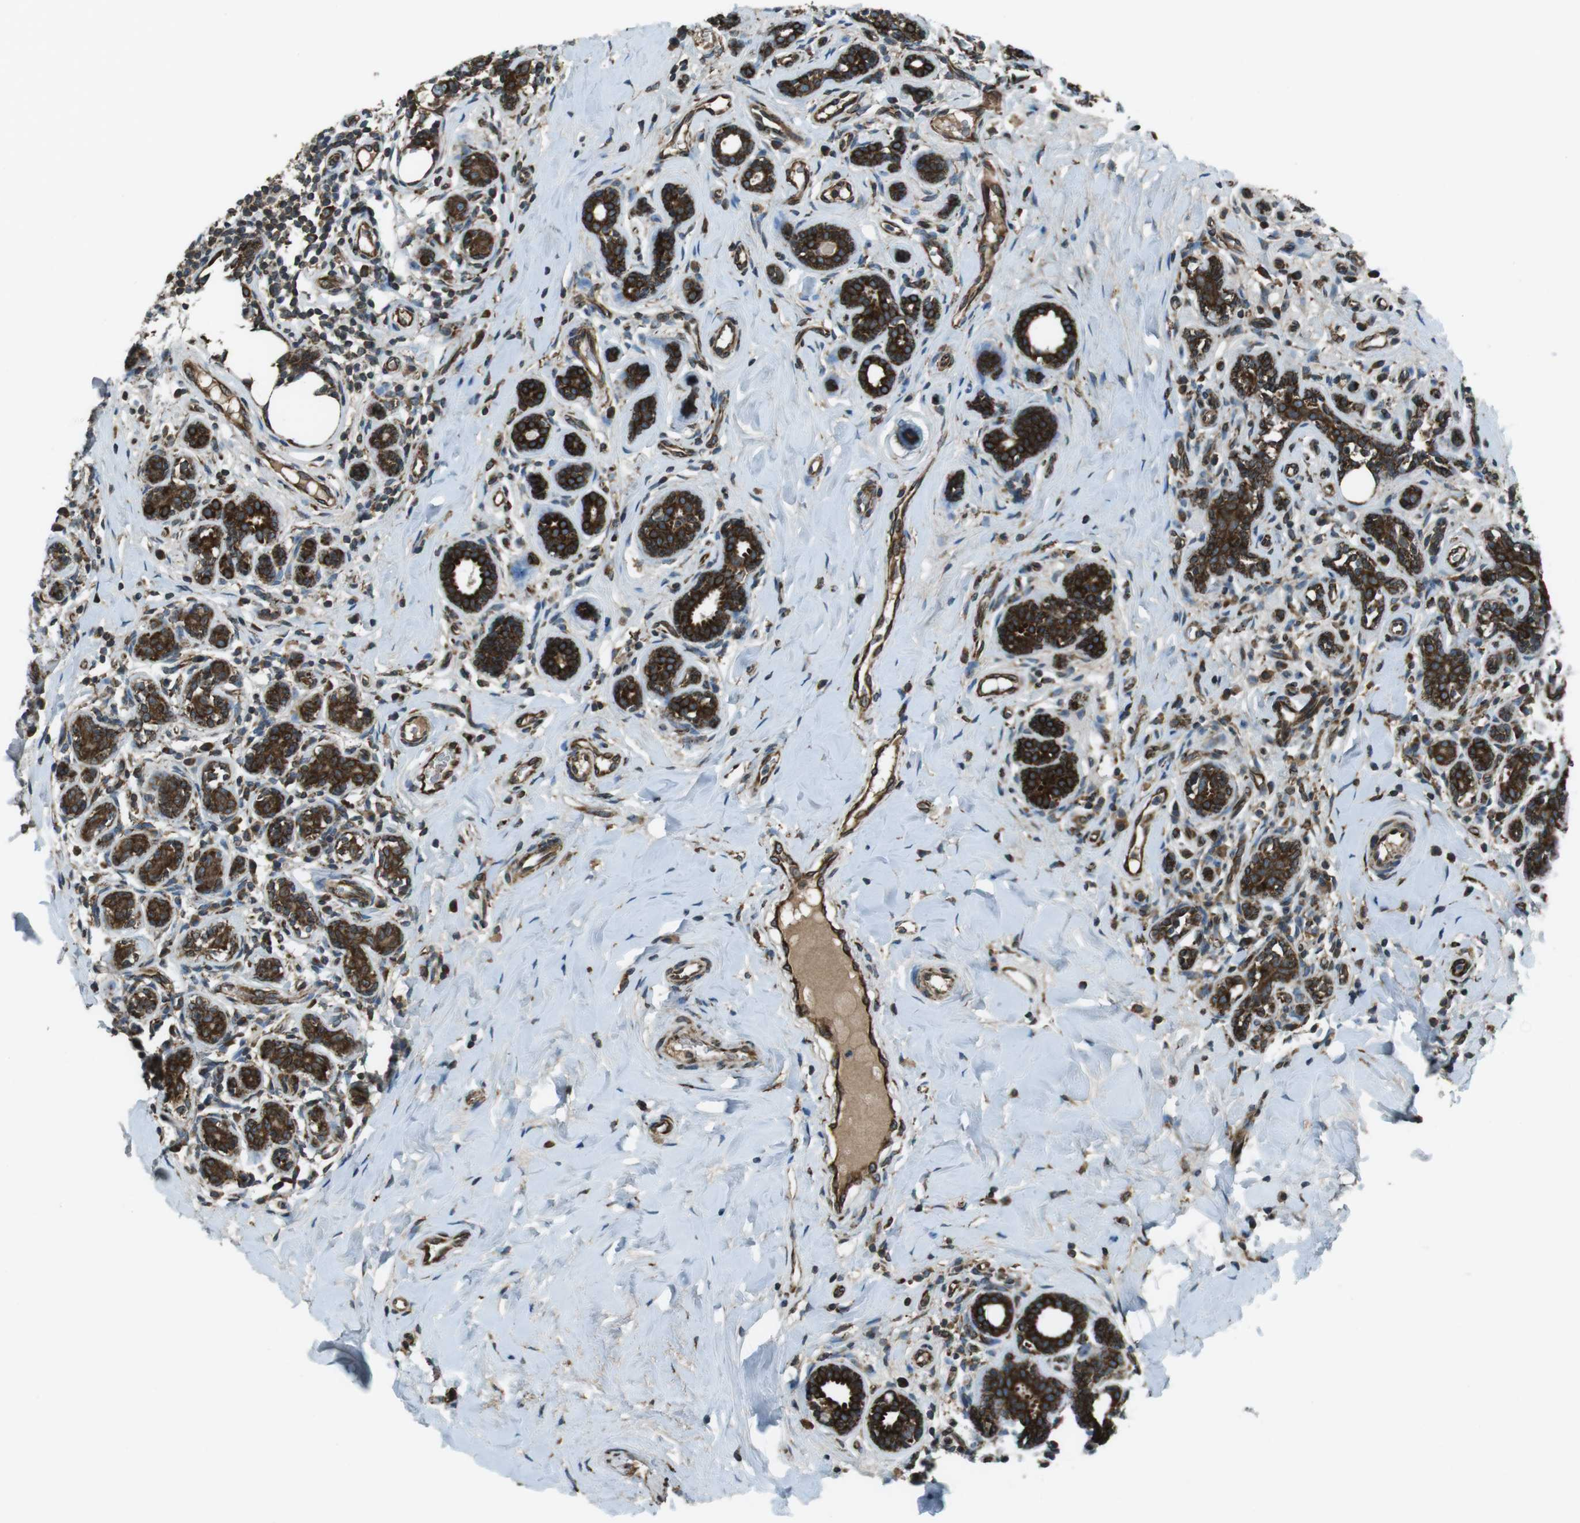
{"staining": {"intensity": "strong", "quantity": ">75%", "location": "cytoplasmic/membranous"}, "tissue": "breast cancer", "cell_type": "Tumor cells", "image_type": "cancer", "snomed": [{"axis": "morphology", "description": "Normal tissue, NOS"}, {"axis": "morphology", "description": "Duct carcinoma"}, {"axis": "topography", "description": "Breast"}], "caption": "Human breast cancer stained for a protein (brown) exhibits strong cytoplasmic/membranous positive staining in approximately >75% of tumor cells.", "gene": "KTN1", "patient": {"sex": "female", "age": 40}}